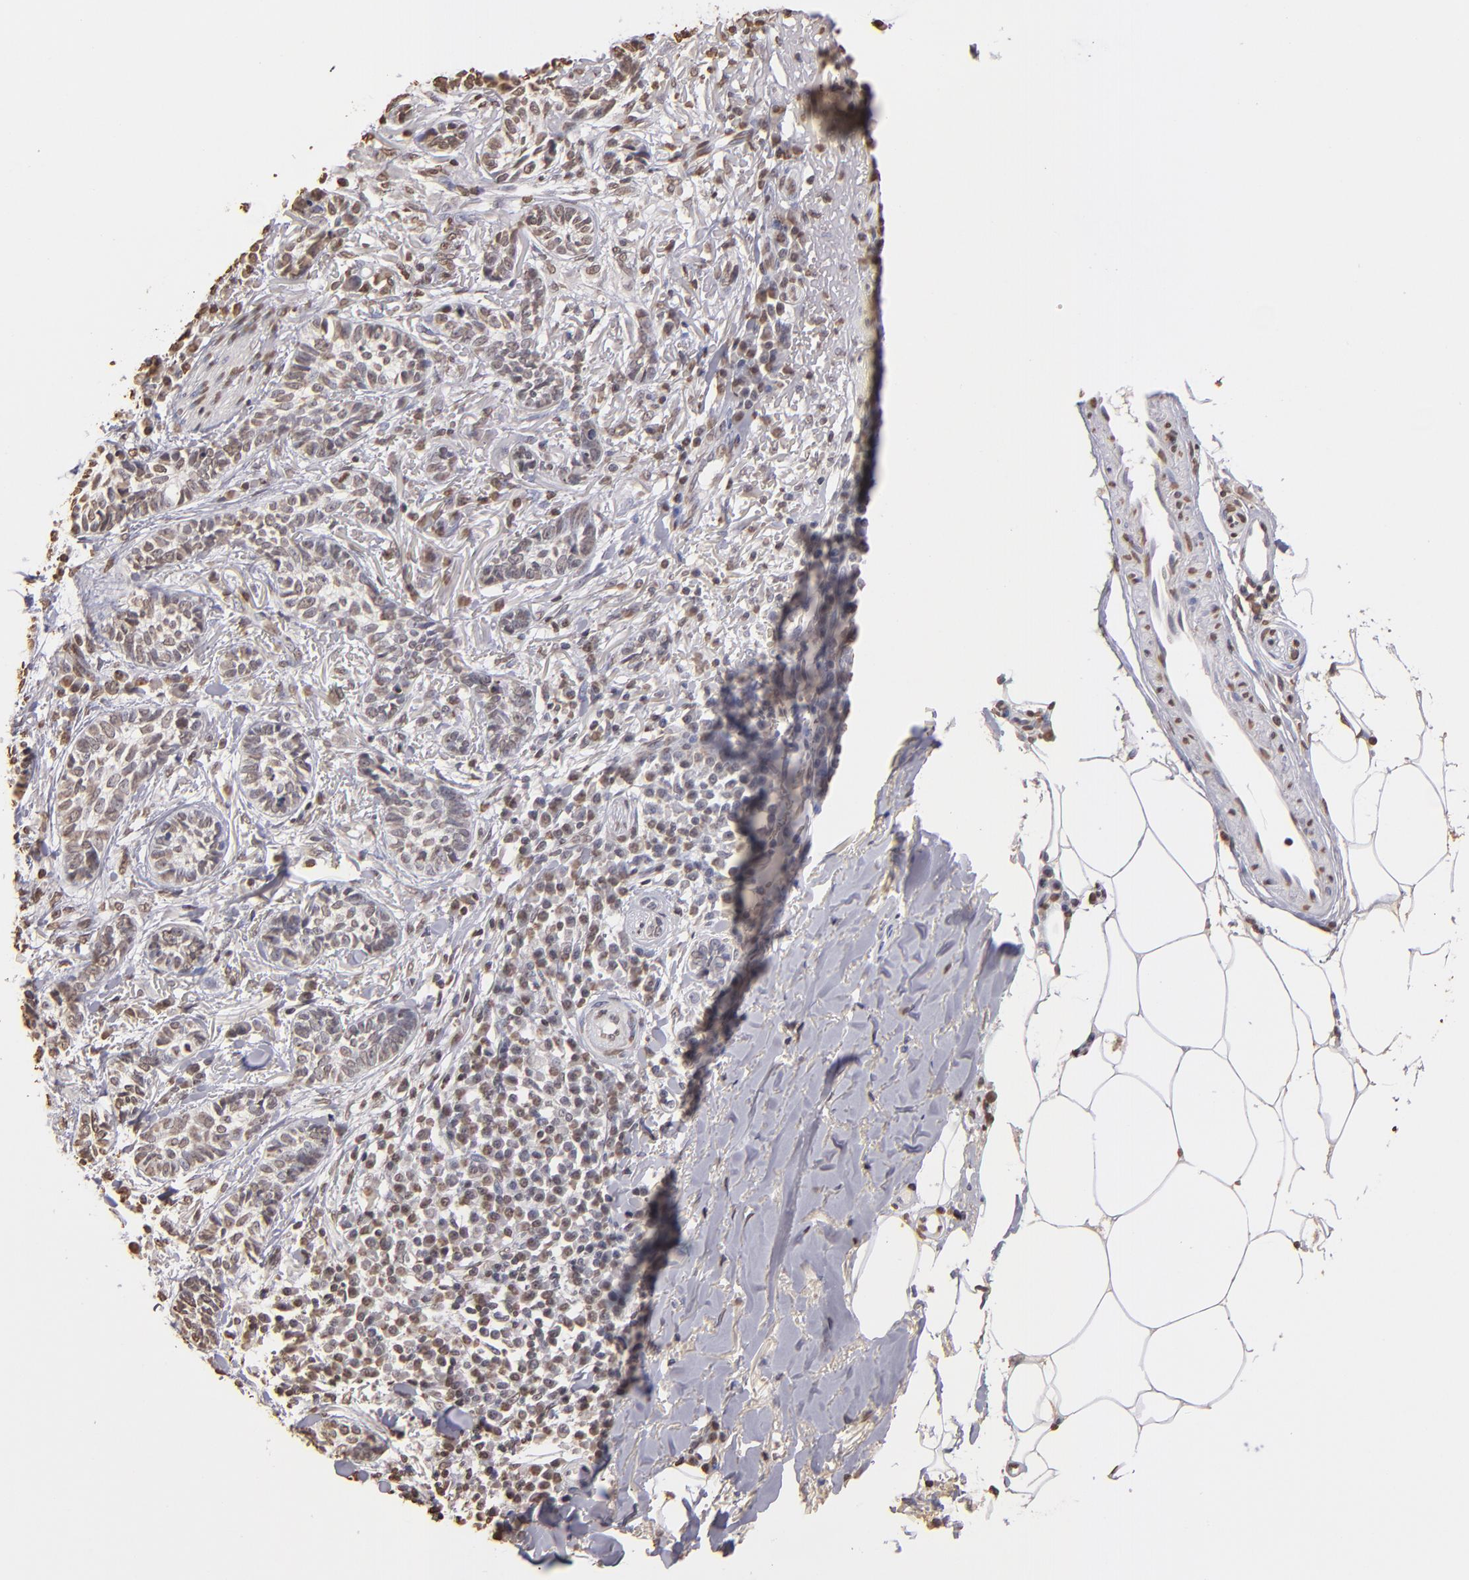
{"staining": {"intensity": "weak", "quantity": "25%-75%", "location": "nuclear"}, "tissue": "skin cancer", "cell_type": "Tumor cells", "image_type": "cancer", "snomed": [{"axis": "morphology", "description": "Basal cell carcinoma"}, {"axis": "topography", "description": "Skin"}], "caption": "Immunohistochemical staining of human basal cell carcinoma (skin) displays weak nuclear protein staining in about 25%-75% of tumor cells.", "gene": "LBX1", "patient": {"sex": "female", "age": 89}}